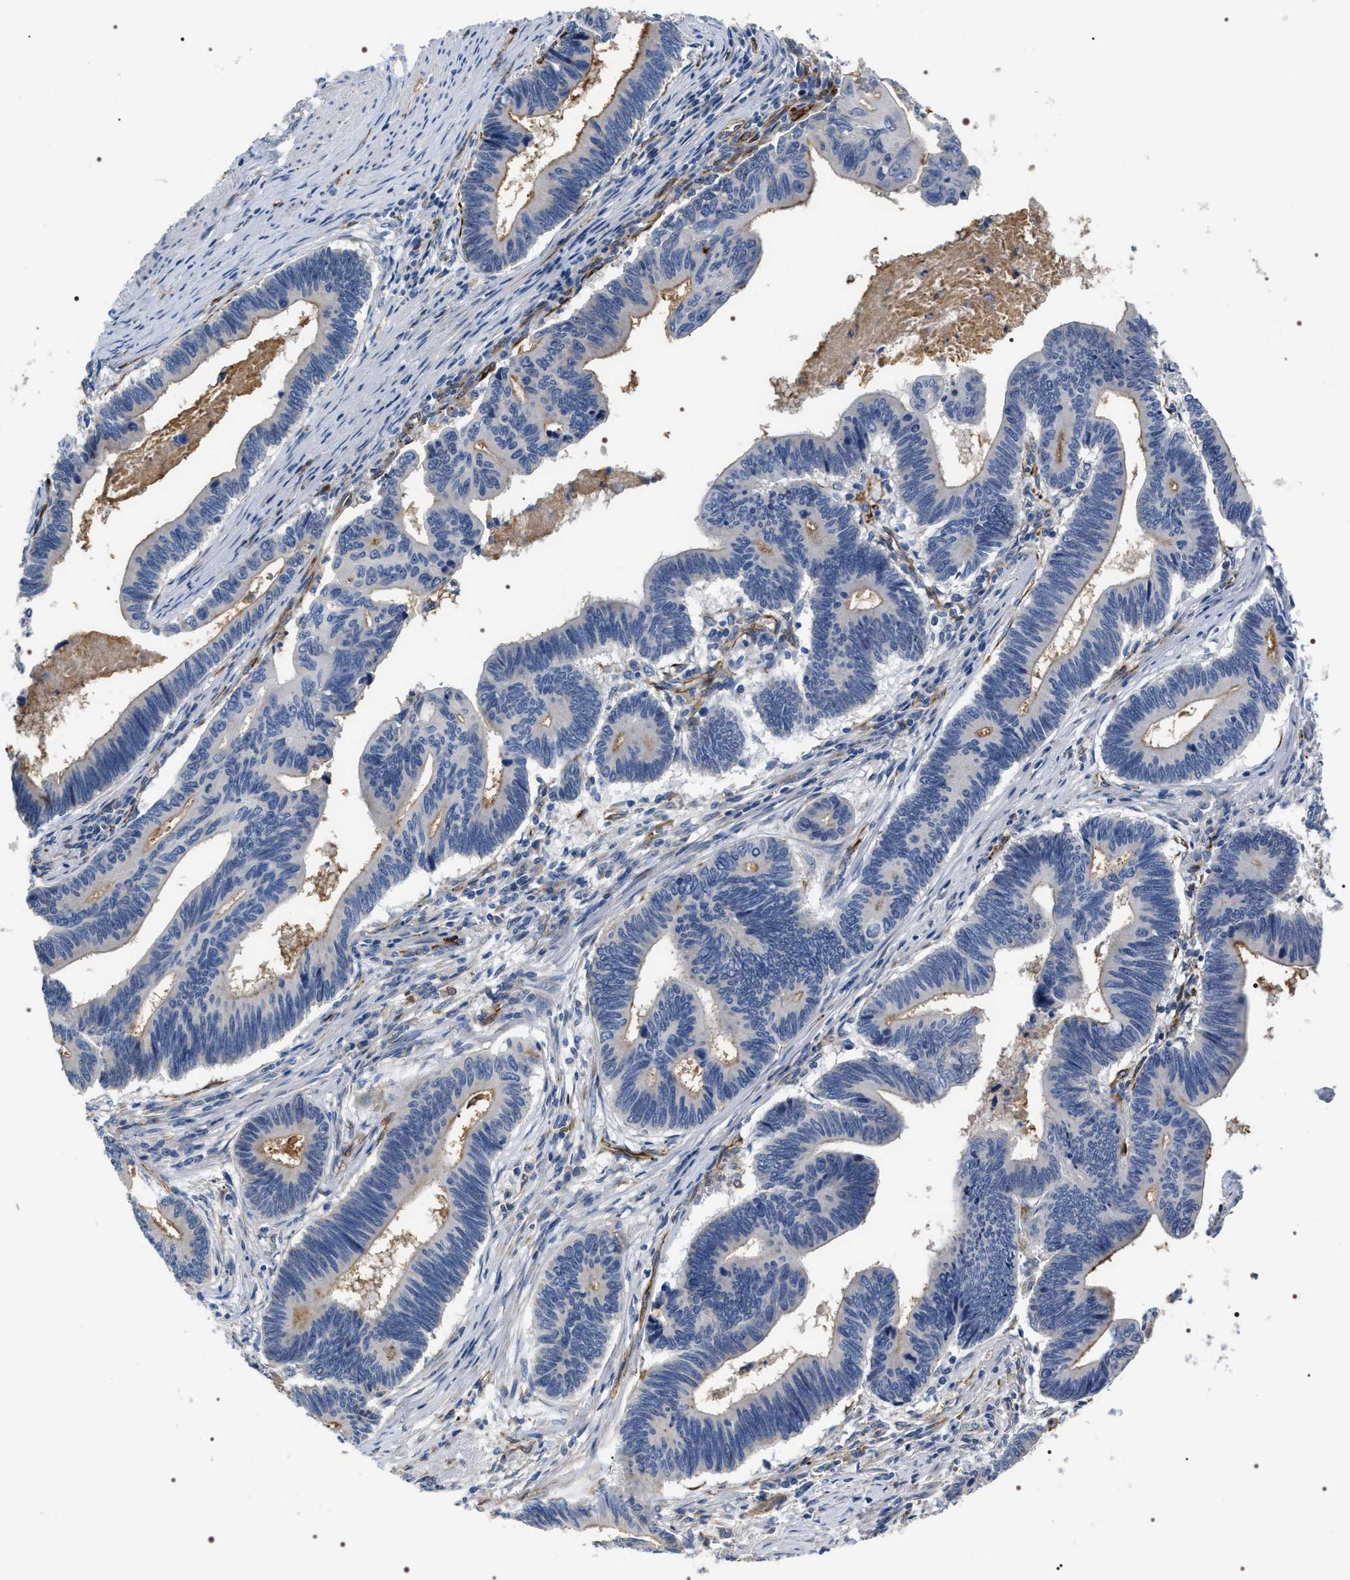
{"staining": {"intensity": "weak", "quantity": "<25%", "location": "cytoplasmic/membranous"}, "tissue": "pancreatic cancer", "cell_type": "Tumor cells", "image_type": "cancer", "snomed": [{"axis": "morphology", "description": "Adenocarcinoma, NOS"}, {"axis": "topography", "description": "Pancreas"}], "caption": "The photomicrograph reveals no significant expression in tumor cells of pancreatic cancer (adenocarcinoma).", "gene": "PKD1L1", "patient": {"sex": "female", "age": 70}}